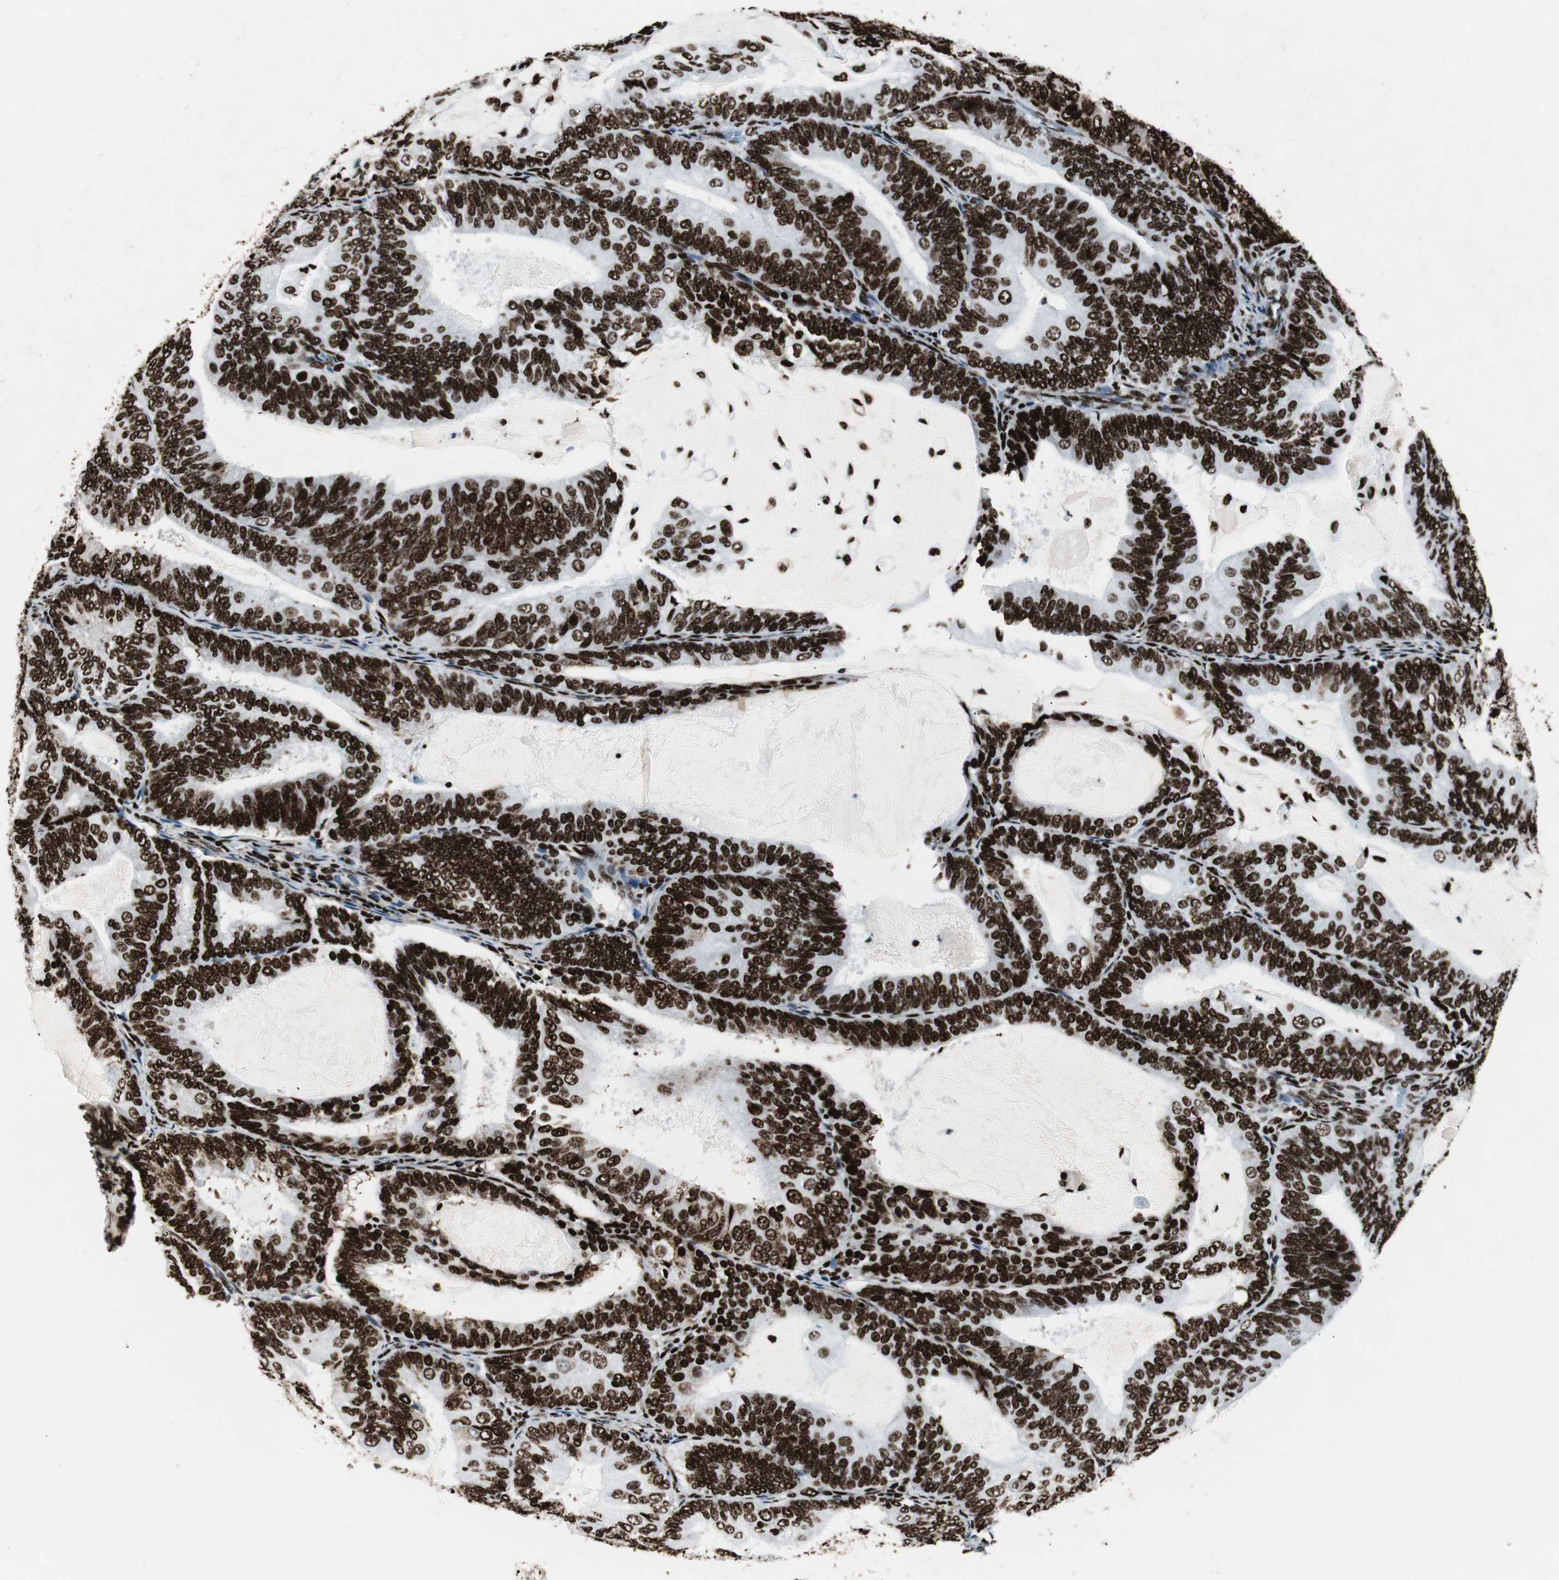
{"staining": {"intensity": "strong", "quantity": ">75%", "location": "nuclear"}, "tissue": "endometrial cancer", "cell_type": "Tumor cells", "image_type": "cancer", "snomed": [{"axis": "morphology", "description": "Adenocarcinoma, NOS"}, {"axis": "topography", "description": "Endometrium"}], "caption": "IHC photomicrograph of neoplastic tissue: endometrial adenocarcinoma stained using immunohistochemistry (IHC) reveals high levels of strong protein expression localized specifically in the nuclear of tumor cells, appearing as a nuclear brown color.", "gene": "NCL", "patient": {"sex": "female", "age": 81}}